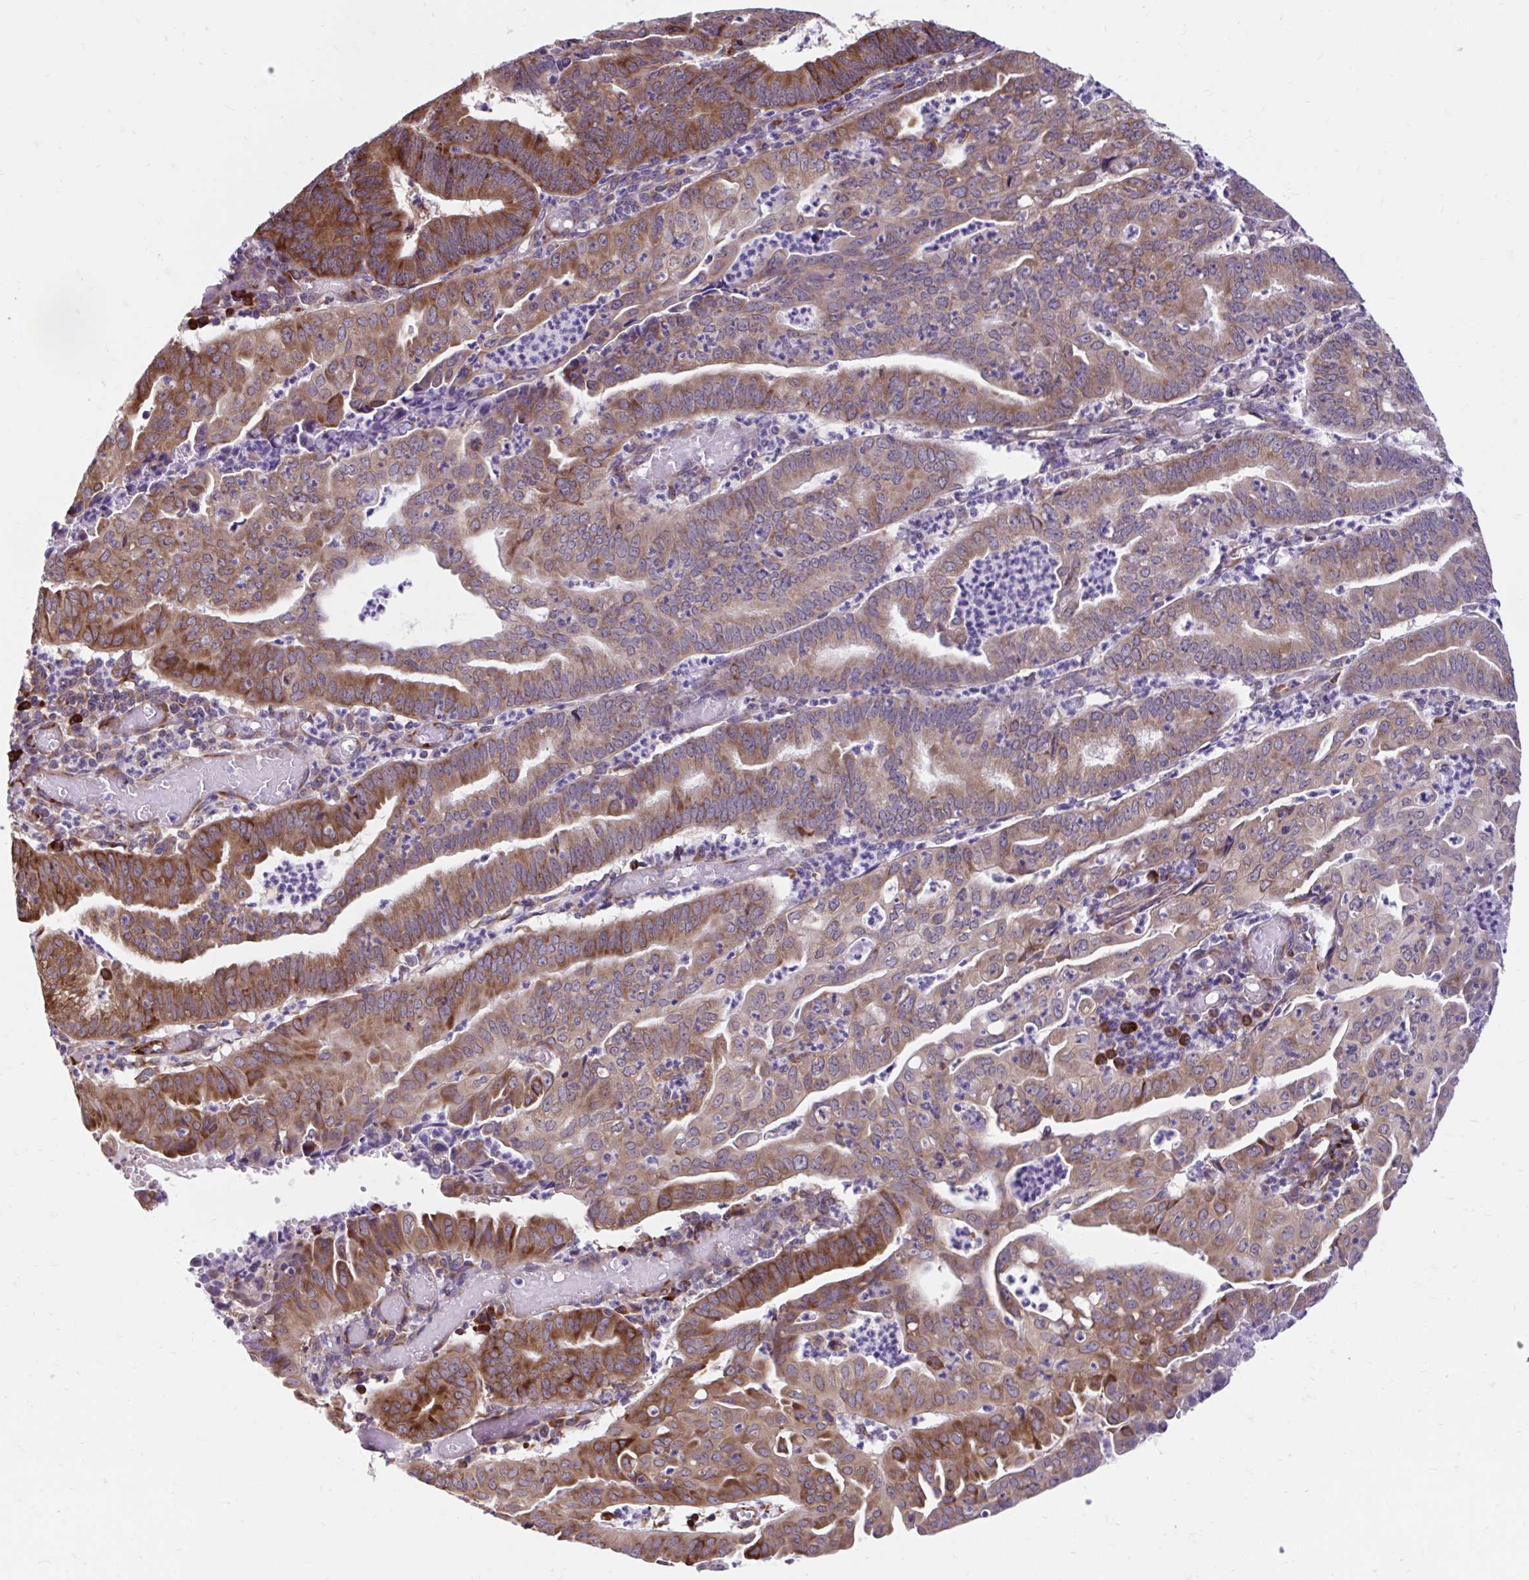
{"staining": {"intensity": "moderate", "quantity": ">75%", "location": "cytoplasmic/membranous"}, "tissue": "endometrial cancer", "cell_type": "Tumor cells", "image_type": "cancer", "snomed": [{"axis": "morphology", "description": "Adenocarcinoma, NOS"}, {"axis": "topography", "description": "Endometrium"}], "caption": "Immunohistochemical staining of endometrial adenocarcinoma exhibits medium levels of moderate cytoplasmic/membranous staining in approximately >75% of tumor cells. (DAB (3,3'-diaminobenzidine) = brown stain, brightfield microscopy at high magnification).", "gene": "SELENON", "patient": {"sex": "female", "age": 60}}